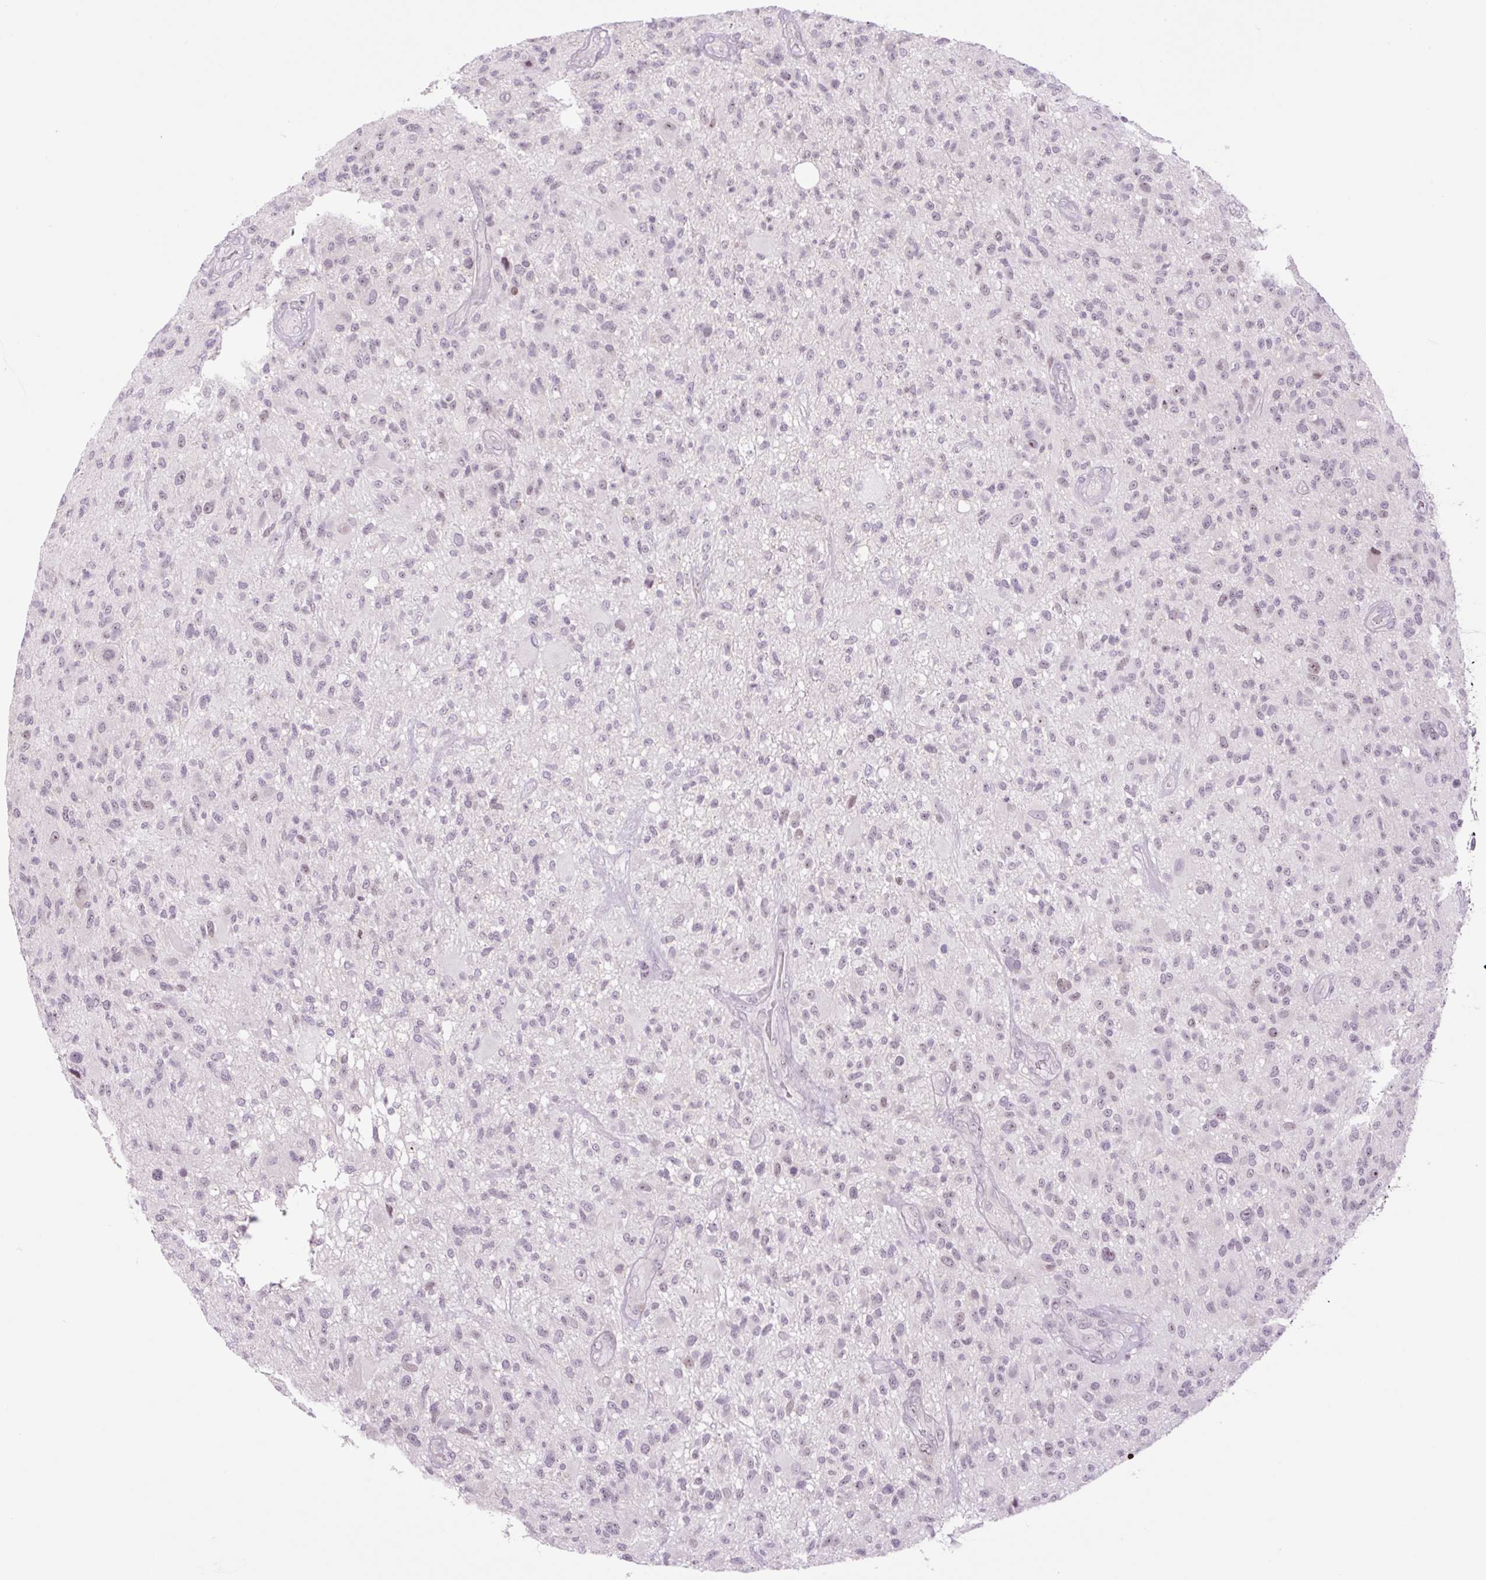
{"staining": {"intensity": "weak", "quantity": "25%-75%", "location": "nuclear"}, "tissue": "glioma", "cell_type": "Tumor cells", "image_type": "cancer", "snomed": [{"axis": "morphology", "description": "Glioma, malignant, High grade"}, {"axis": "topography", "description": "Brain"}], "caption": "Tumor cells show low levels of weak nuclear positivity in about 25%-75% of cells in human malignant glioma (high-grade).", "gene": "ZNF417", "patient": {"sex": "male", "age": 47}}